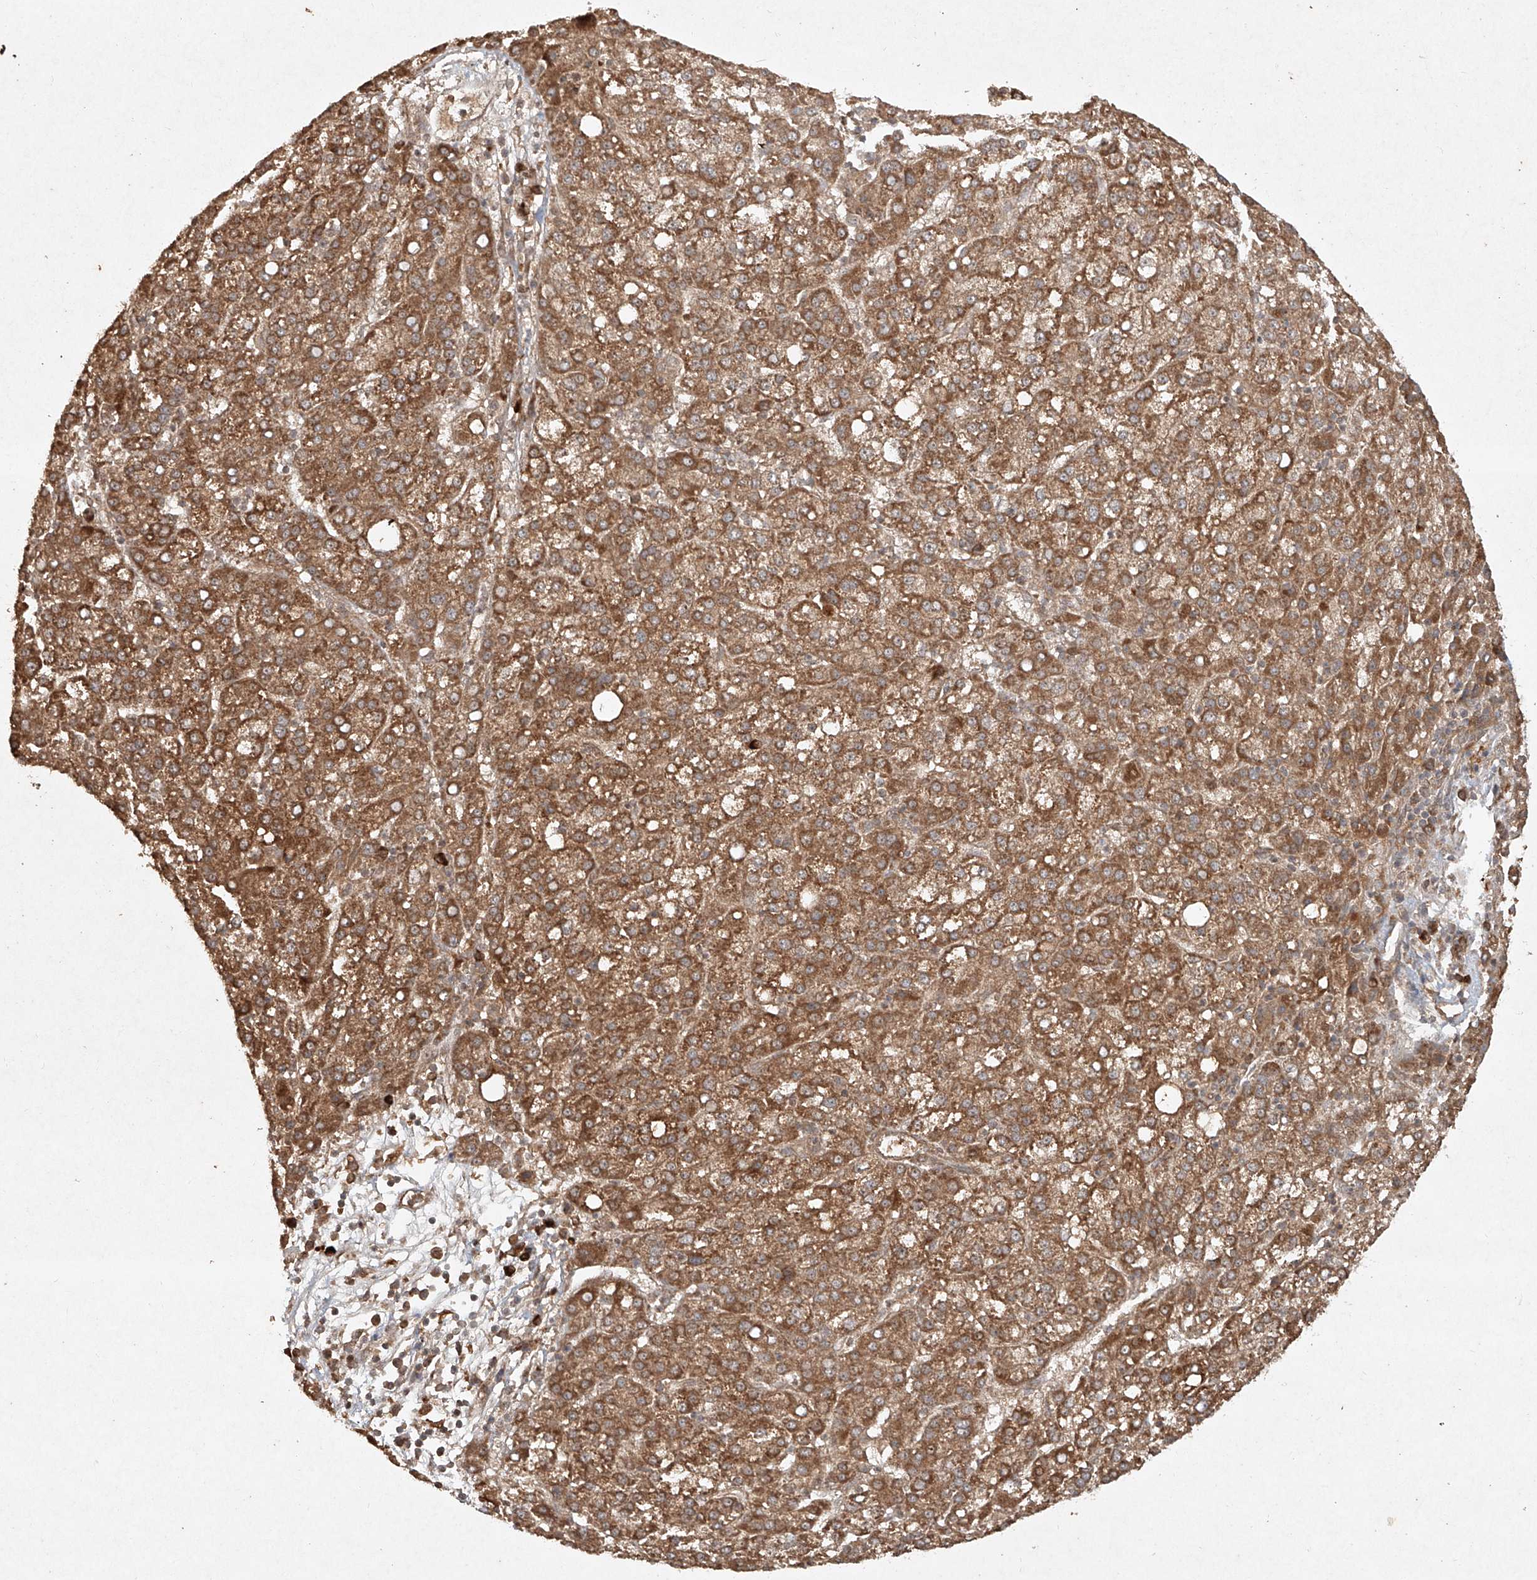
{"staining": {"intensity": "moderate", "quantity": ">75%", "location": "cytoplasmic/membranous"}, "tissue": "liver cancer", "cell_type": "Tumor cells", "image_type": "cancer", "snomed": [{"axis": "morphology", "description": "Carcinoma, Hepatocellular, NOS"}, {"axis": "topography", "description": "Liver"}], "caption": "Hepatocellular carcinoma (liver) tissue demonstrates moderate cytoplasmic/membranous positivity in approximately >75% of tumor cells, visualized by immunohistochemistry.", "gene": "CYYR1", "patient": {"sex": "female", "age": 58}}